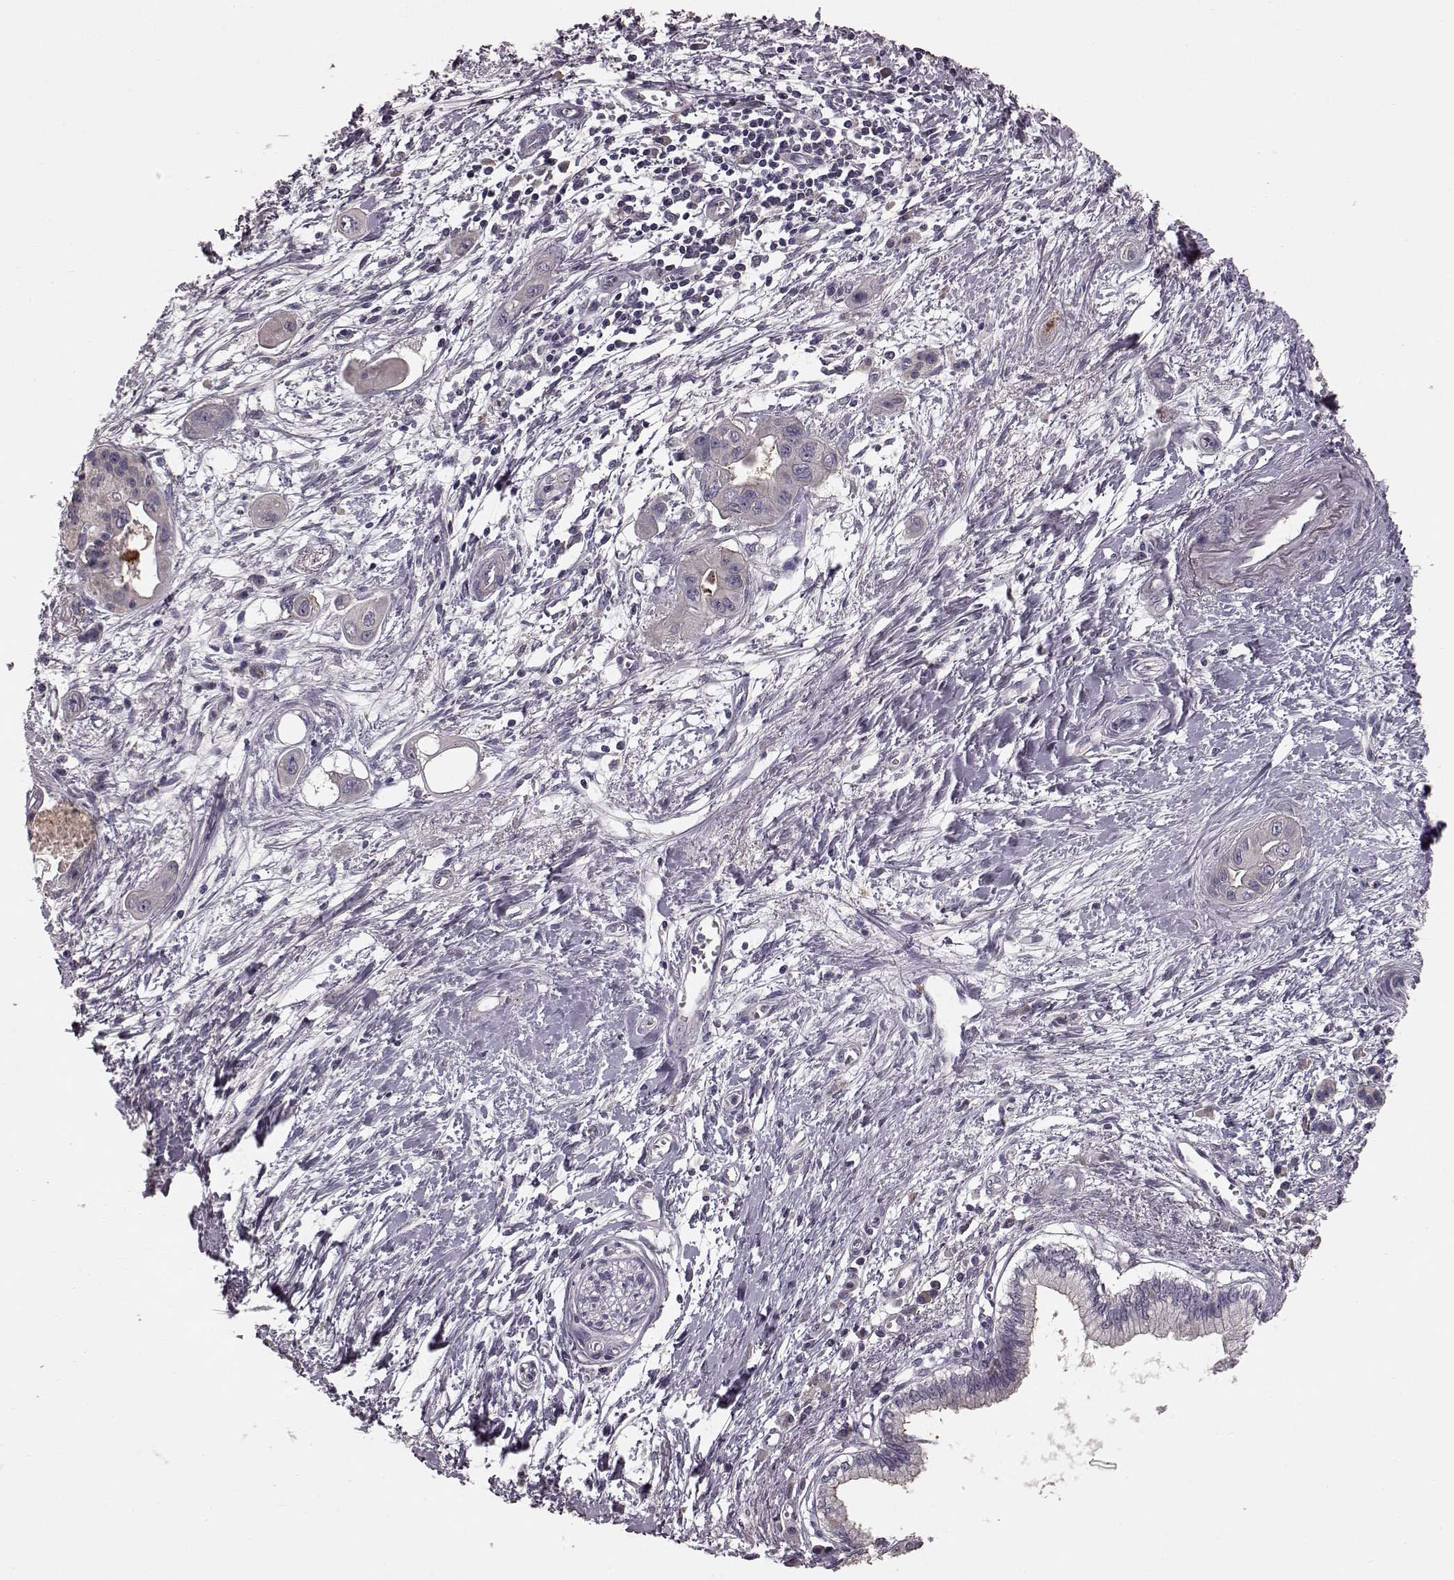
{"staining": {"intensity": "negative", "quantity": "none", "location": "none"}, "tissue": "pancreatic cancer", "cell_type": "Tumor cells", "image_type": "cancer", "snomed": [{"axis": "morphology", "description": "Adenocarcinoma, NOS"}, {"axis": "topography", "description": "Pancreas"}], "caption": "Pancreatic cancer (adenocarcinoma) was stained to show a protein in brown. There is no significant positivity in tumor cells.", "gene": "SLC22A18", "patient": {"sex": "male", "age": 60}}